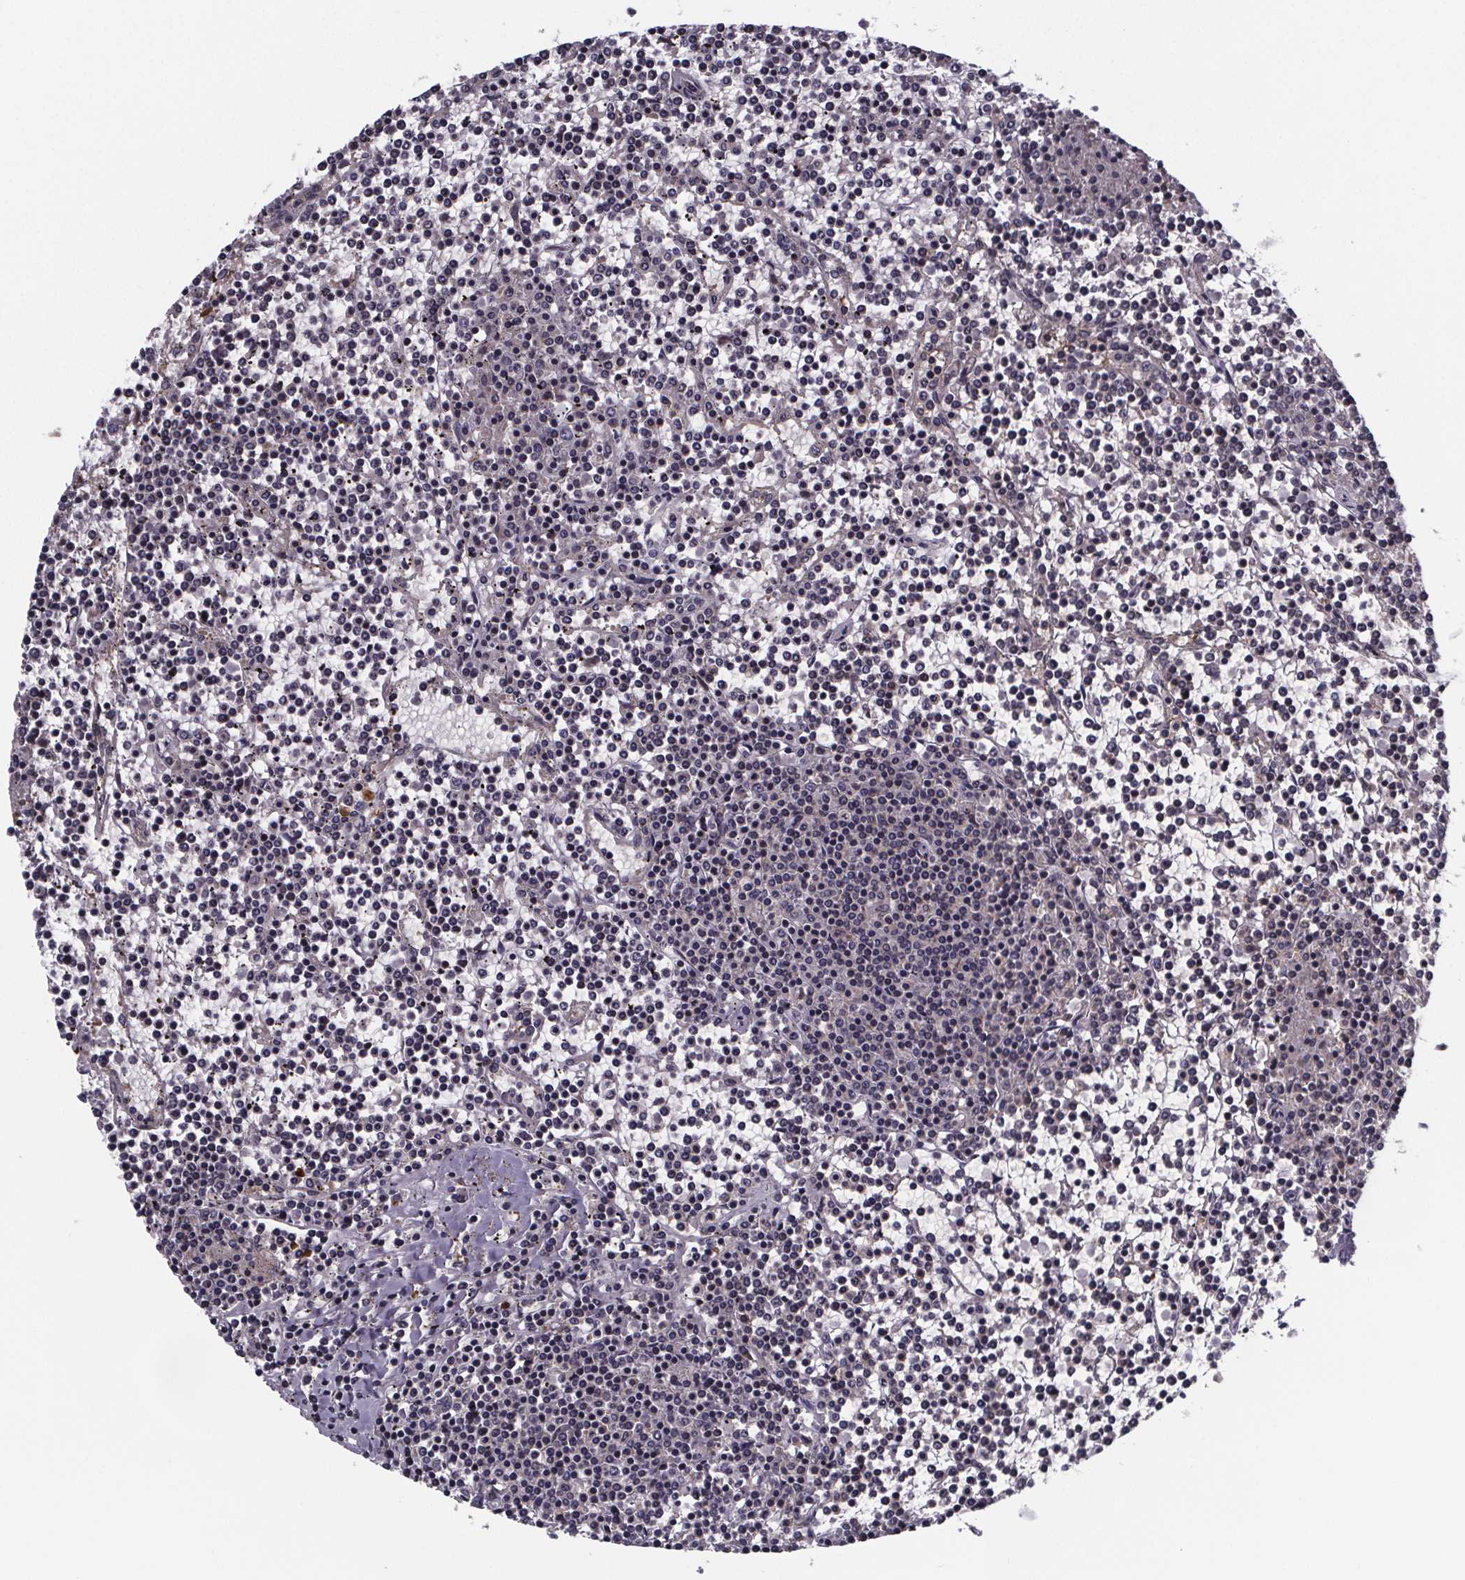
{"staining": {"intensity": "negative", "quantity": "none", "location": "none"}, "tissue": "lymphoma", "cell_type": "Tumor cells", "image_type": "cancer", "snomed": [{"axis": "morphology", "description": "Malignant lymphoma, non-Hodgkin's type, Low grade"}, {"axis": "topography", "description": "Spleen"}], "caption": "IHC histopathology image of neoplastic tissue: low-grade malignant lymphoma, non-Hodgkin's type stained with DAB reveals no significant protein staining in tumor cells.", "gene": "FN3KRP", "patient": {"sex": "female", "age": 19}}